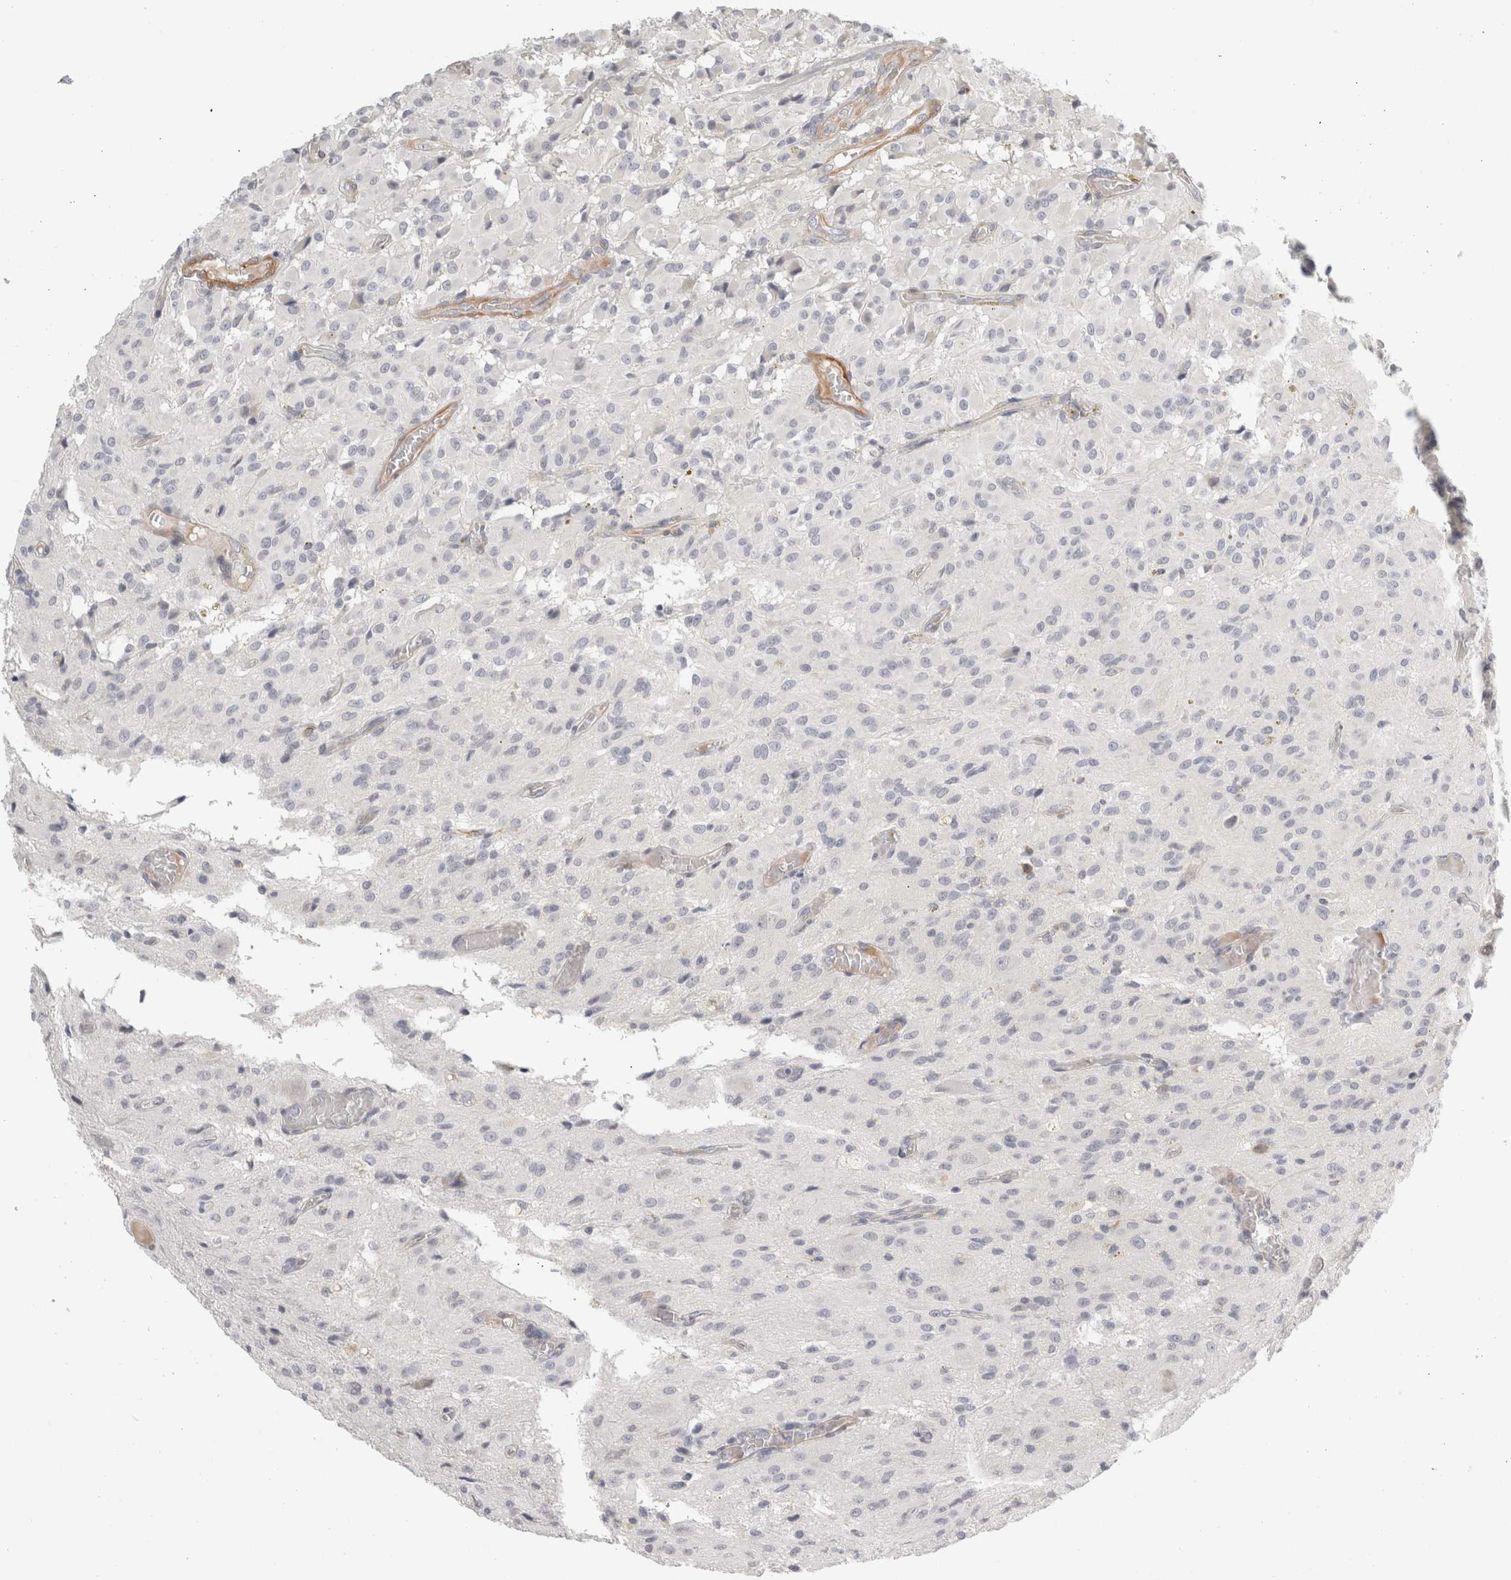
{"staining": {"intensity": "negative", "quantity": "none", "location": "none"}, "tissue": "glioma", "cell_type": "Tumor cells", "image_type": "cancer", "snomed": [{"axis": "morphology", "description": "Glioma, malignant, High grade"}, {"axis": "topography", "description": "Brain"}], "caption": "High magnification brightfield microscopy of malignant glioma (high-grade) stained with DAB (3,3'-diaminobenzidine) (brown) and counterstained with hematoxylin (blue): tumor cells show no significant staining. (DAB IHC with hematoxylin counter stain).", "gene": "FBLIM1", "patient": {"sex": "female", "age": 59}}